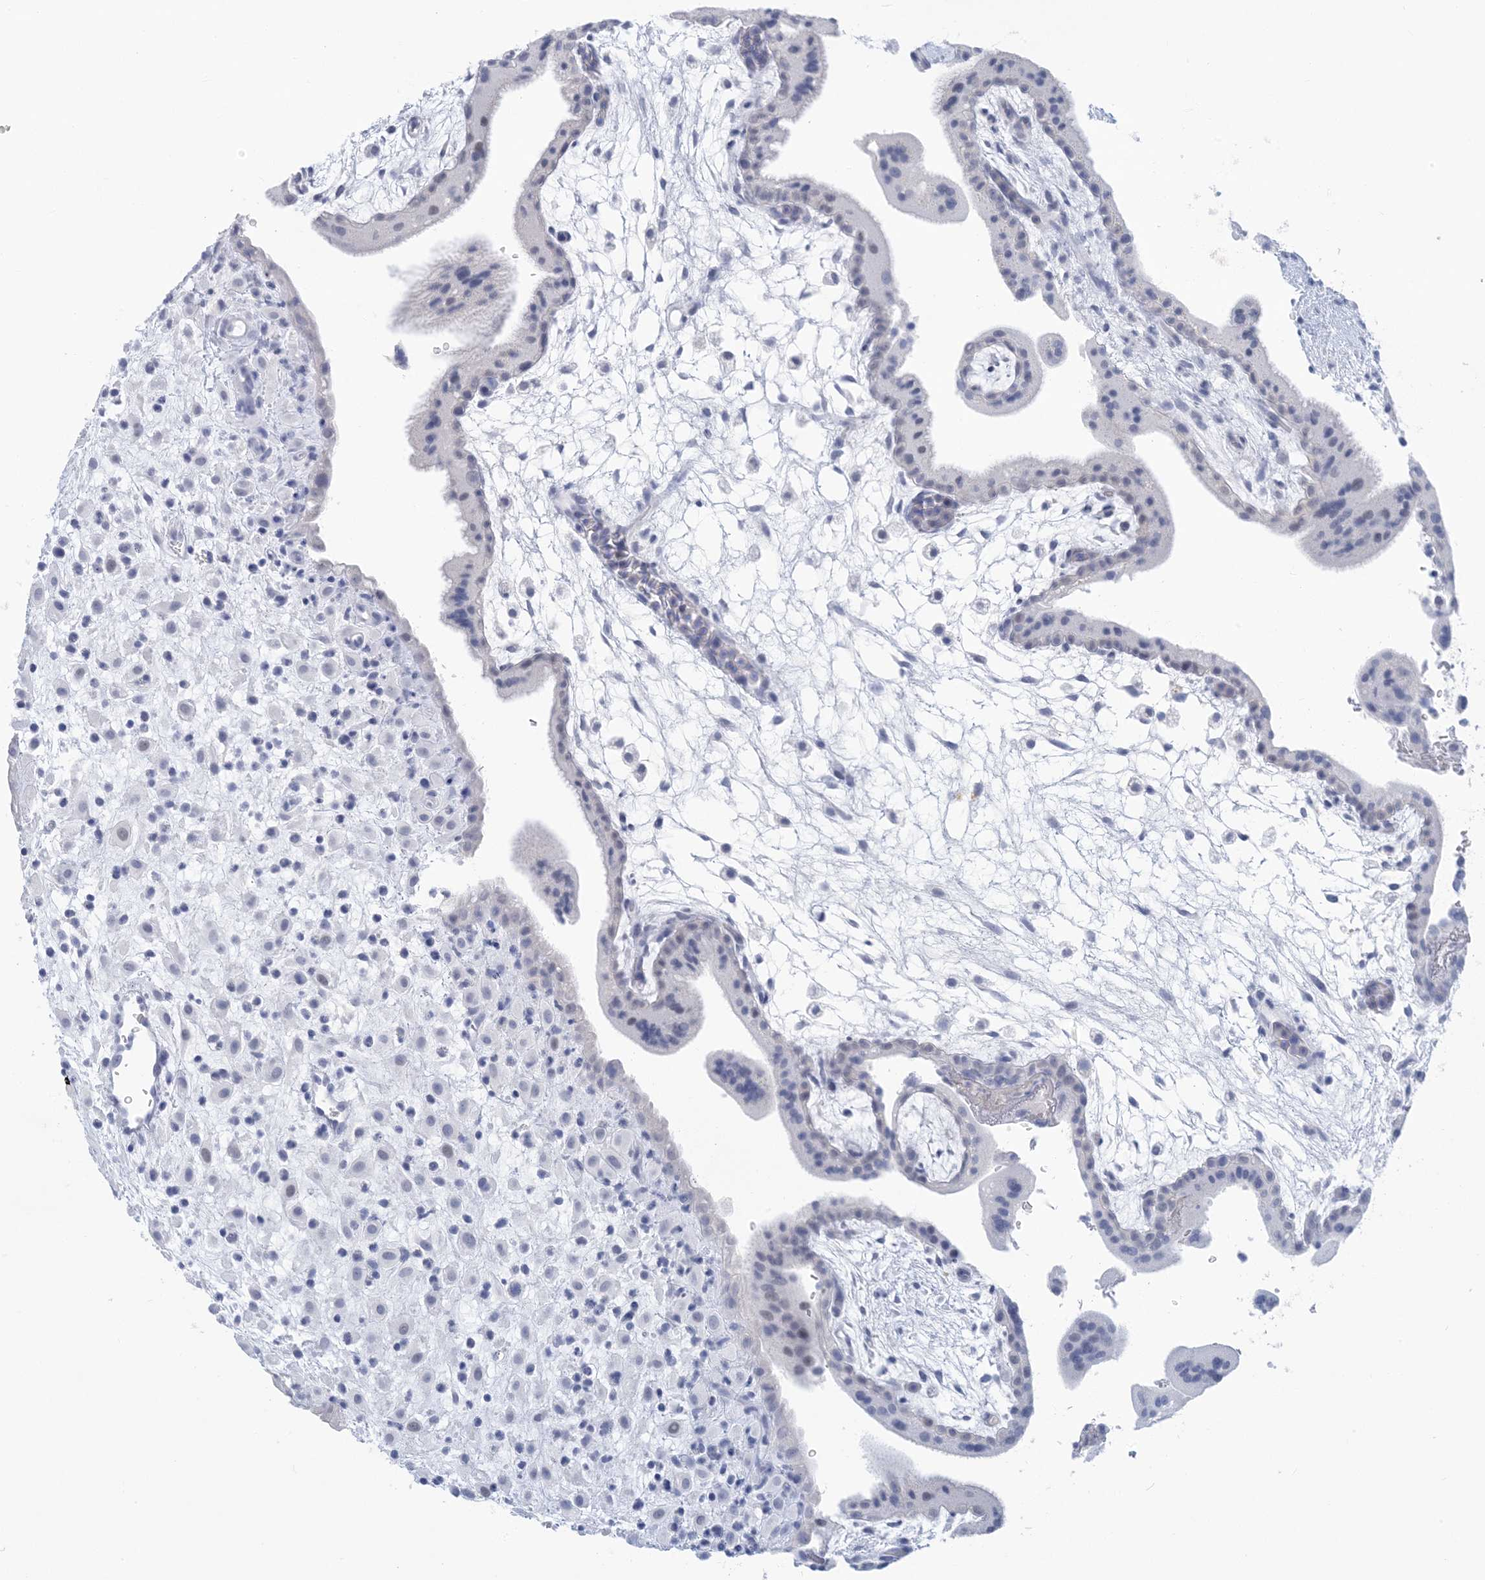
{"staining": {"intensity": "negative", "quantity": "none", "location": "none"}, "tissue": "placenta", "cell_type": "Decidual cells", "image_type": "normal", "snomed": [{"axis": "morphology", "description": "Normal tissue, NOS"}, {"axis": "topography", "description": "Placenta"}], "caption": "Placenta was stained to show a protein in brown. There is no significant staining in decidual cells. Nuclei are stained in blue.", "gene": "SH3YL1", "patient": {"sex": "female", "age": 35}}